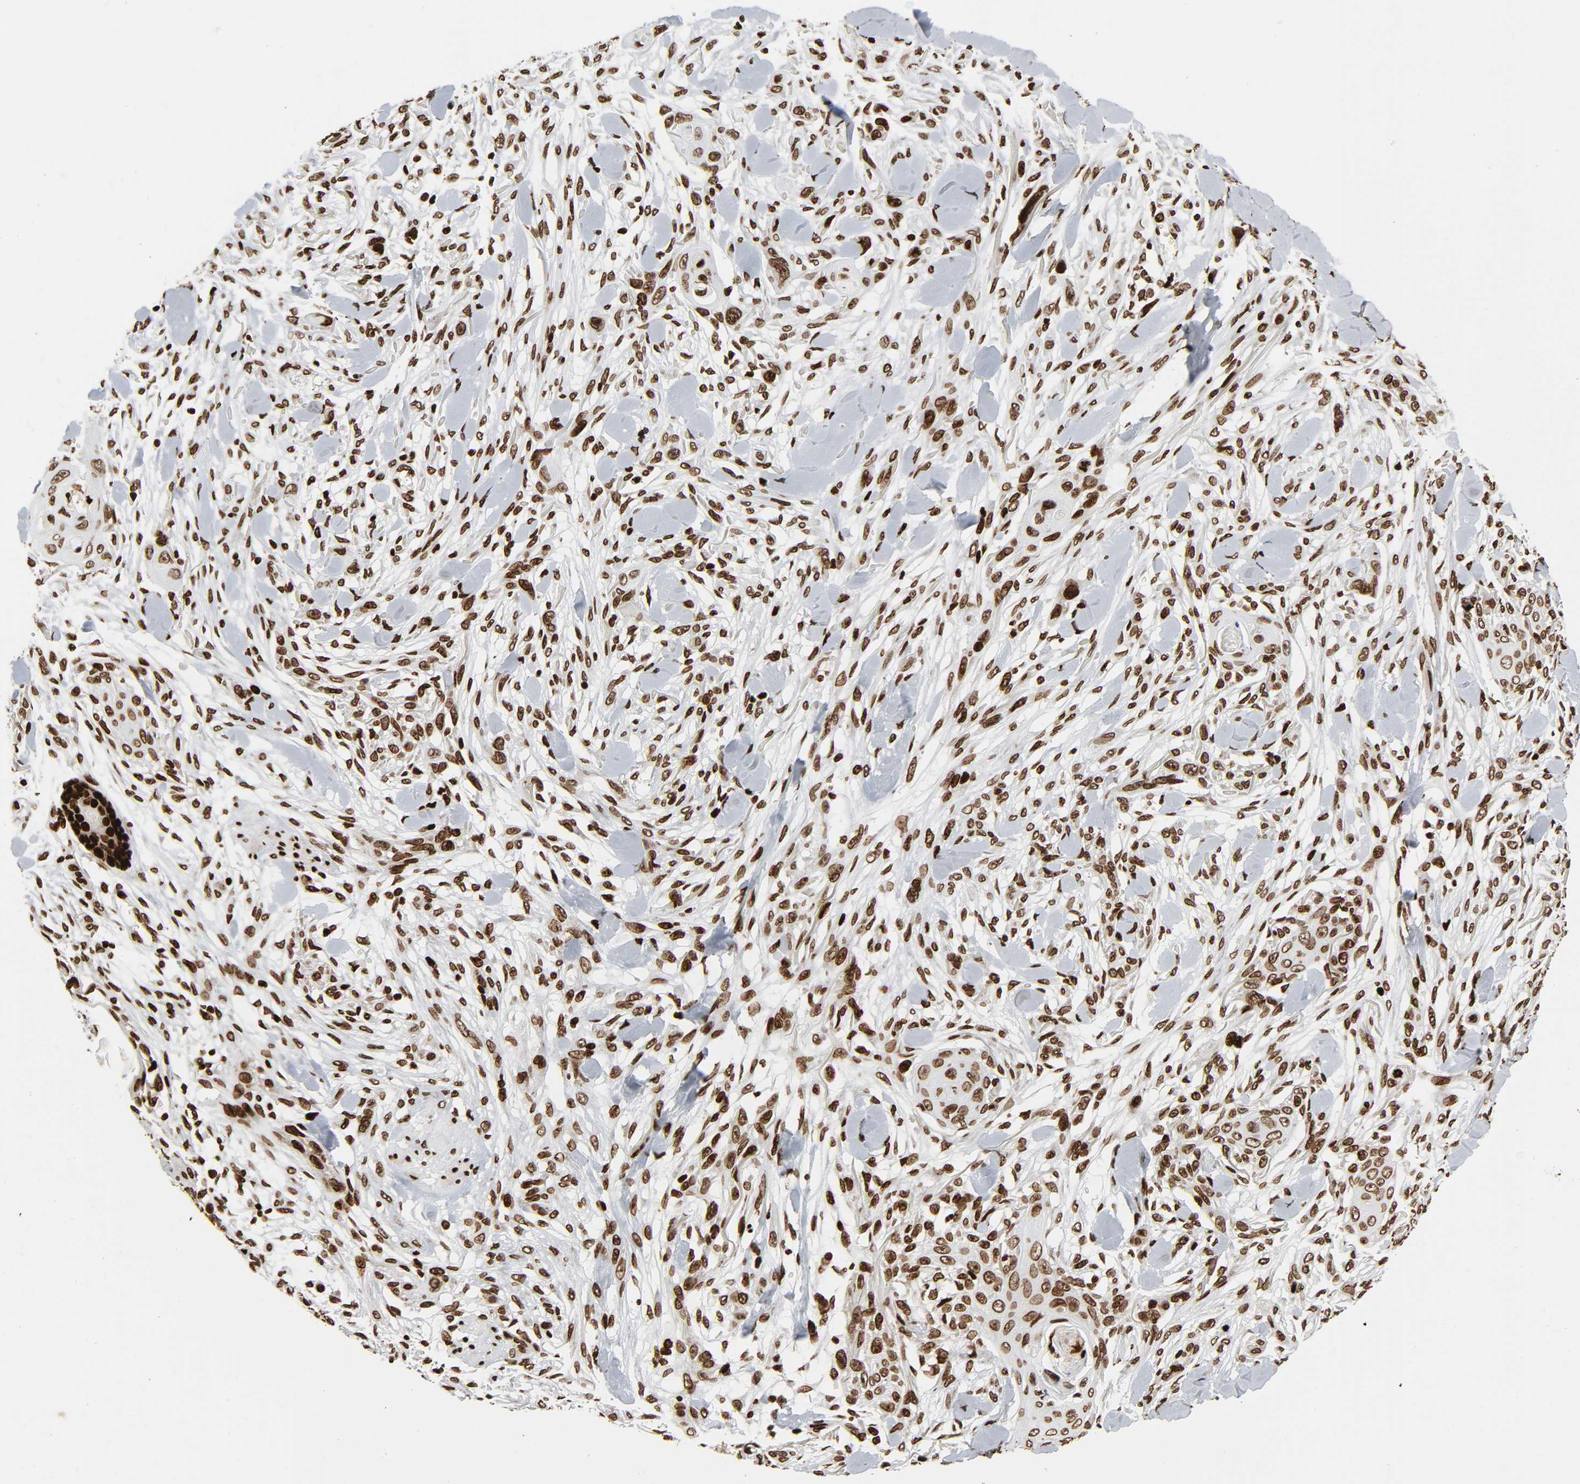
{"staining": {"intensity": "moderate", "quantity": ">75%", "location": "nuclear"}, "tissue": "skin cancer", "cell_type": "Tumor cells", "image_type": "cancer", "snomed": [{"axis": "morphology", "description": "Squamous cell carcinoma, NOS"}, {"axis": "topography", "description": "Skin"}], "caption": "A photomicrograph of human squamous cell carcinoma (skin) stained for a protein displays moderate nuclear brown staining in tumor cells.", "gene": "RXRA", "patient": {"sex": "female", "age": 59}}